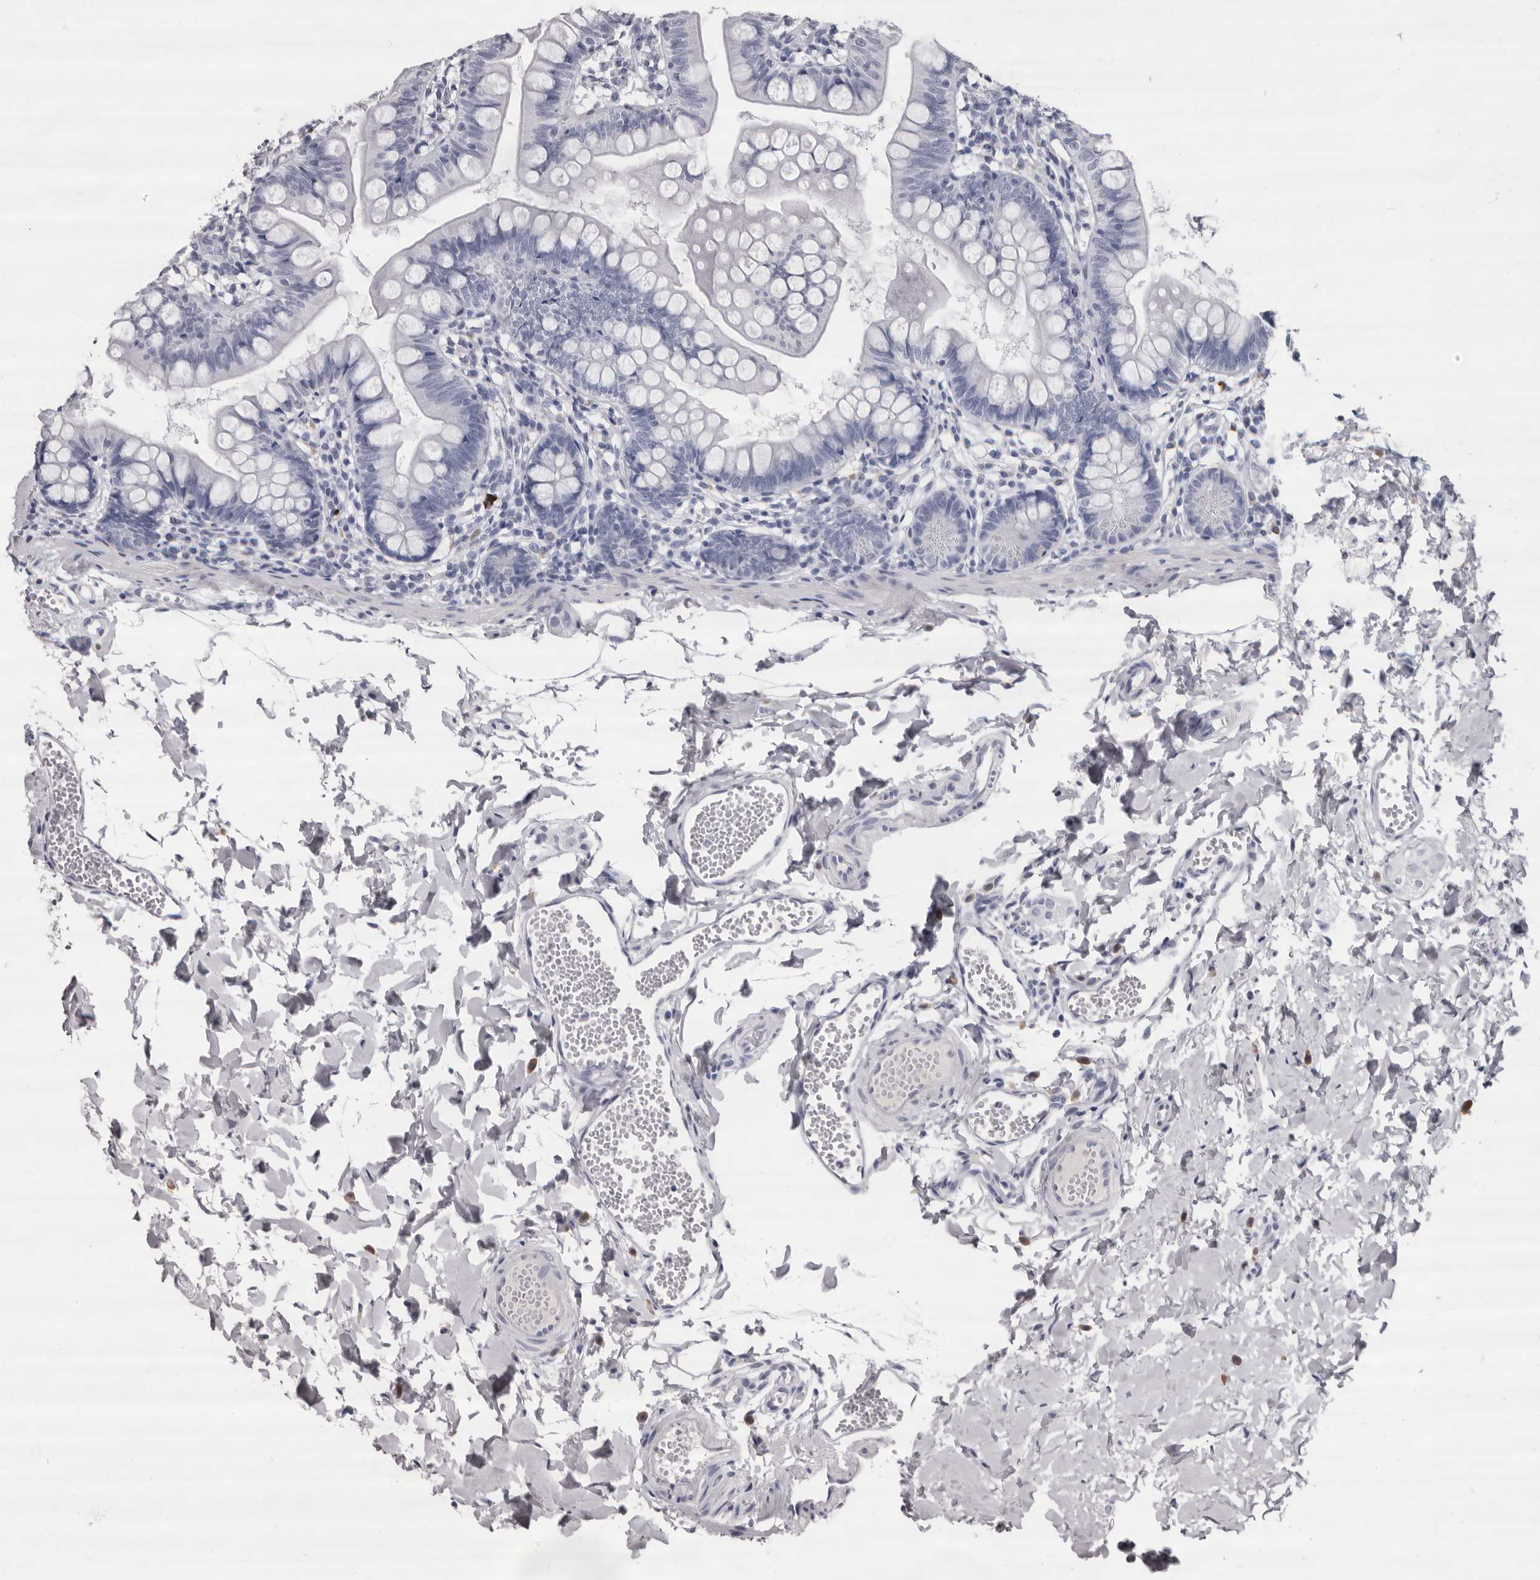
{"staining": {"intensity": "negative", "quantity": "none", "location": "none"}, "tissue": "small intestine", "cell_type": "Glandular cells", "image_type": "normal", "snomed": [{"axis": "morphology", "description": "Normal tissue, NOS"}, {"axis": "topography", "description": "Small intestine"}], "caption": "A micrograph of small intestine stained for a protein displays no brown staining in glandular cells. Nuclei are stained in blue.", "gene": "GZMH", "patient": {"sex": "male", "age": 7}}